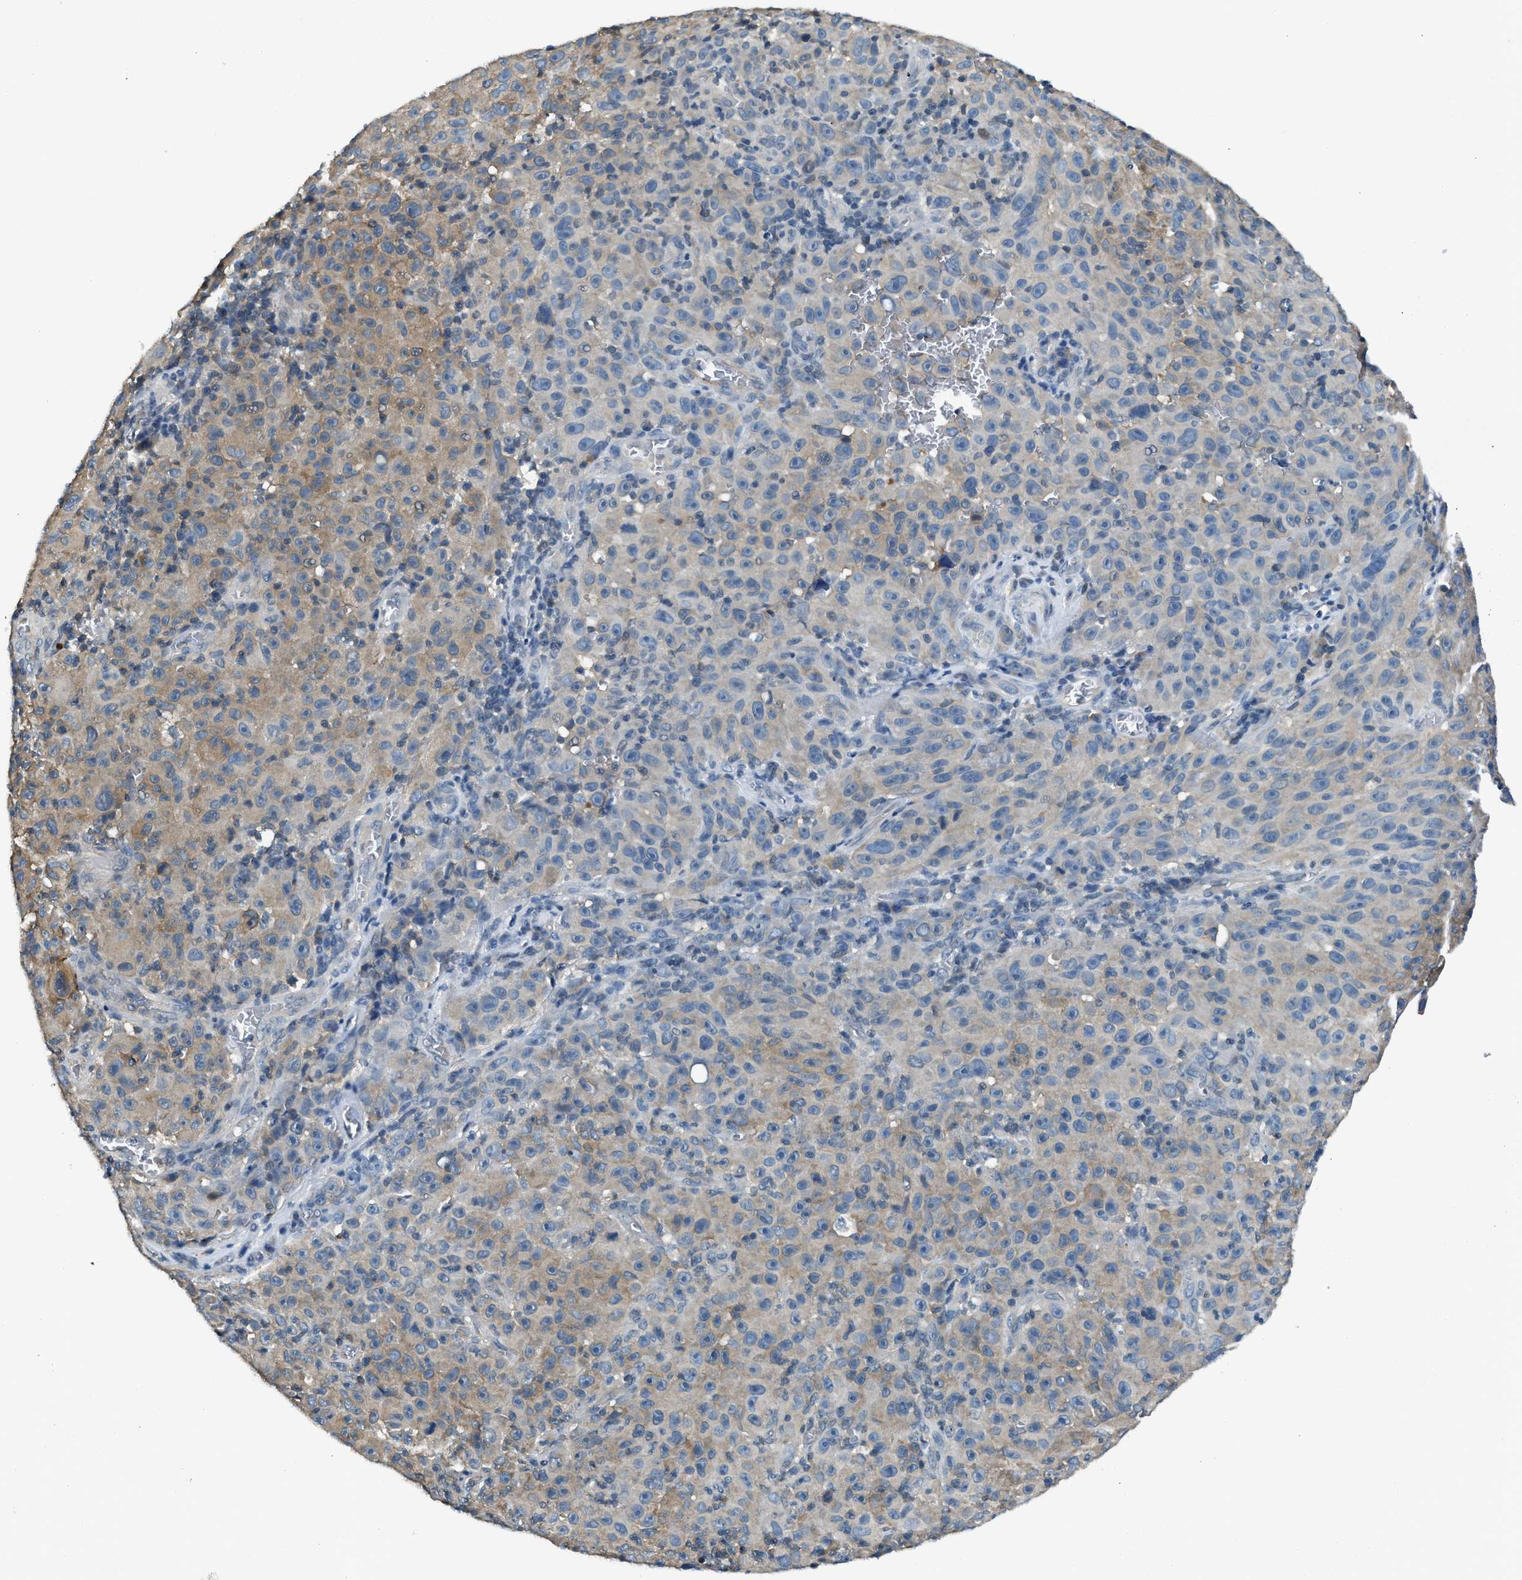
{"staining": {"intensity": "moderate", "quantity": ">75%", "location": "cytoplasmic/membranous"}, "tissue": "melanoma", "cell_type": "Tumor cells", "image_type": "cancer", "snomed": [{"axis": "morphology", "description": "Malignant melanoma, NOS"}, {"axis": "topography", "description": "Skin"}], "caption": "Protein staining of malignant melanoma tissue reveals moderate cytoplasmic/membranous positivity in about >75% of tumor cells. (IHC, brightfield microscopy, high magnification).", "gene": "LMLN", "patient": {"sex": "female", "age": 82}}